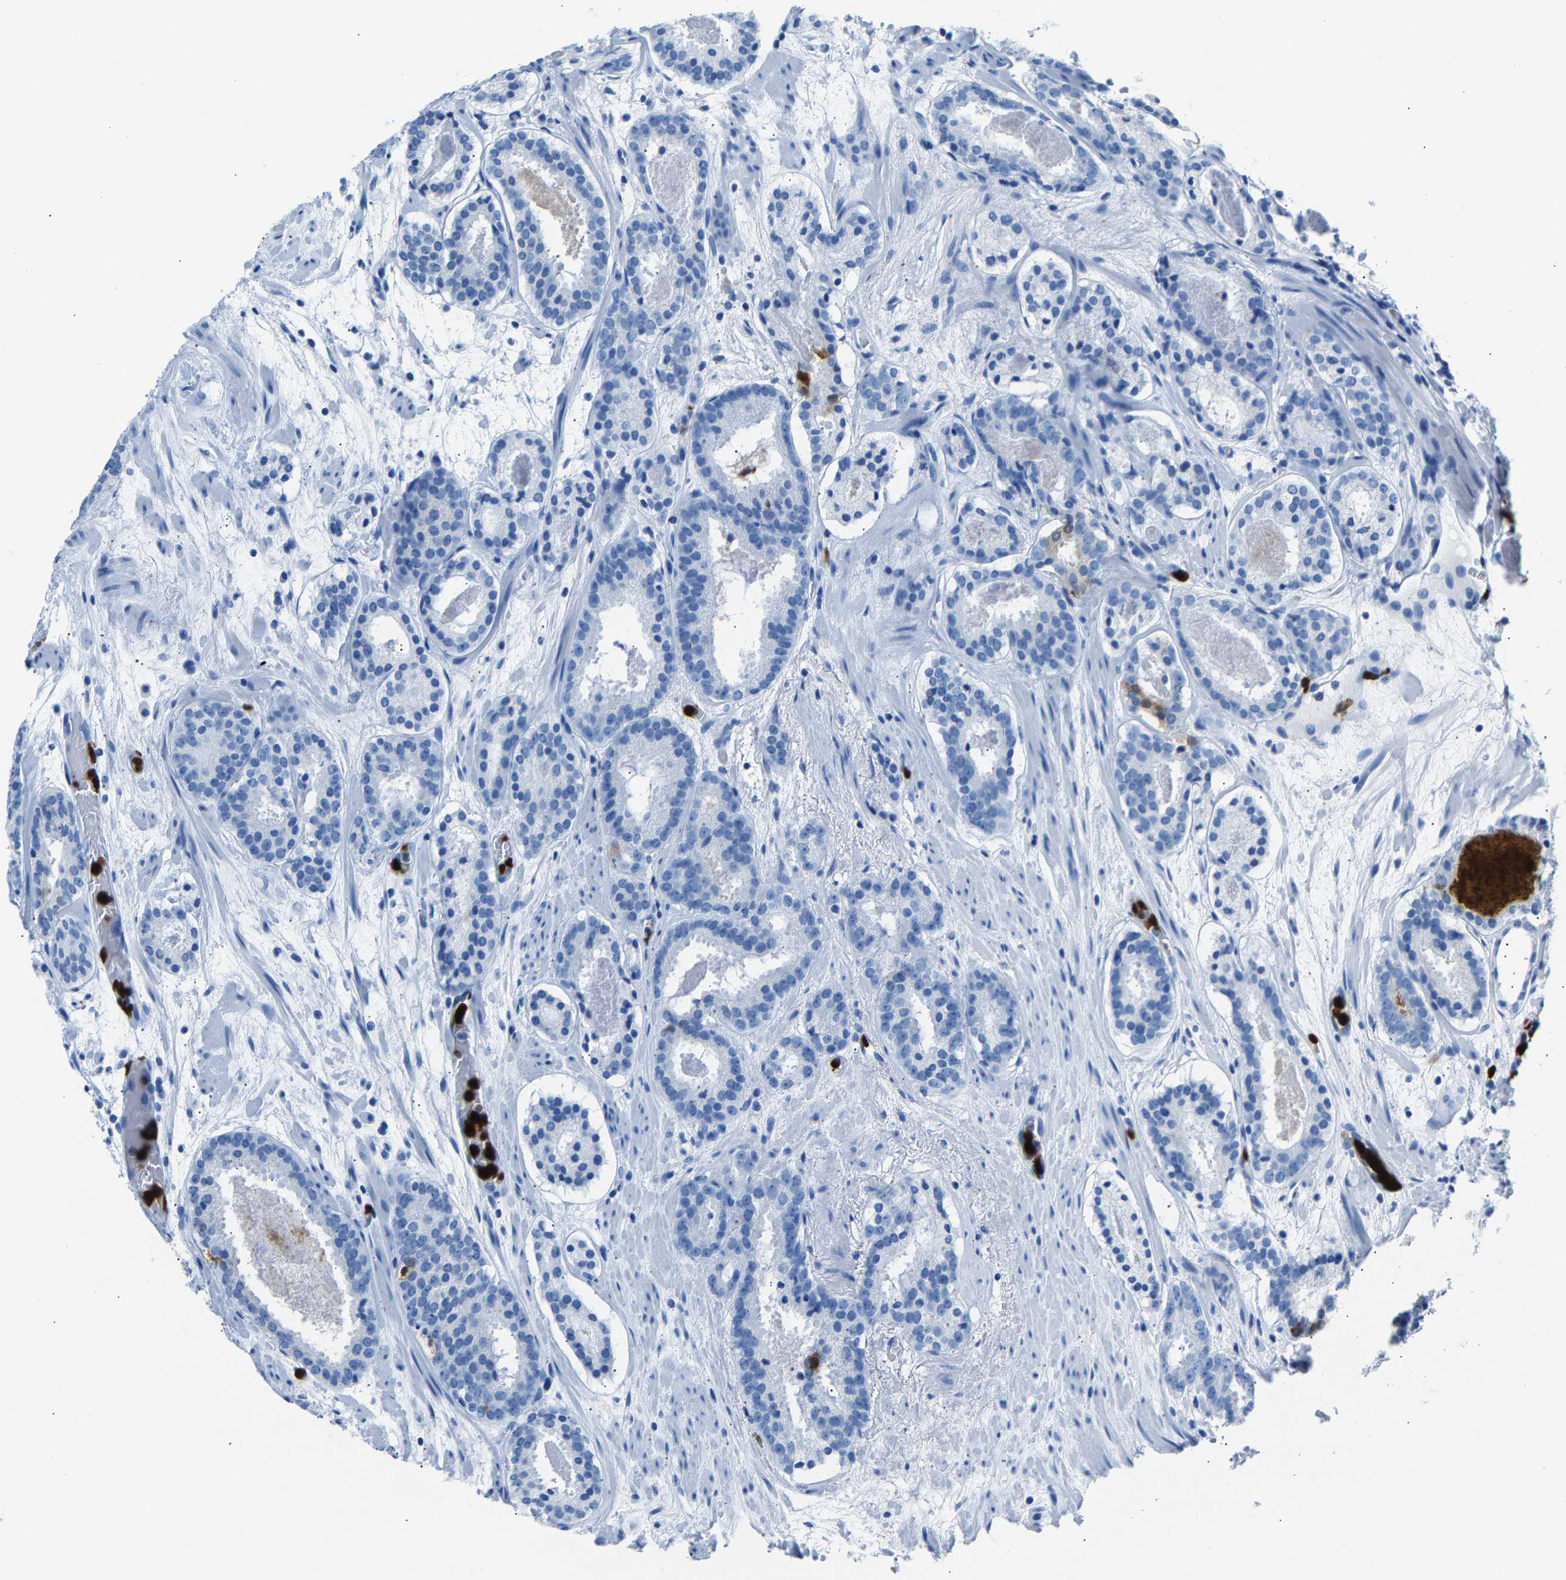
{"staining": {"intensity": "negative", "quantity": "none", "location": "none"}, "tissue": "prostate cancer", "cell_type": "Tumor cells", "image_type": "cancer", "snomed": [{"axis": "morphology", "description": "Adenocarcinoma, Low grade"}, {"axis": "topography", "description": "Prostate"}], "caption": "Prostate cancer (low-grade adenocarcinoma) was stained to show a protein in brown. There is no significant positivity in tumor cells.", "gene": "S100P", "patient": {"sex": "male", "age": 69}}